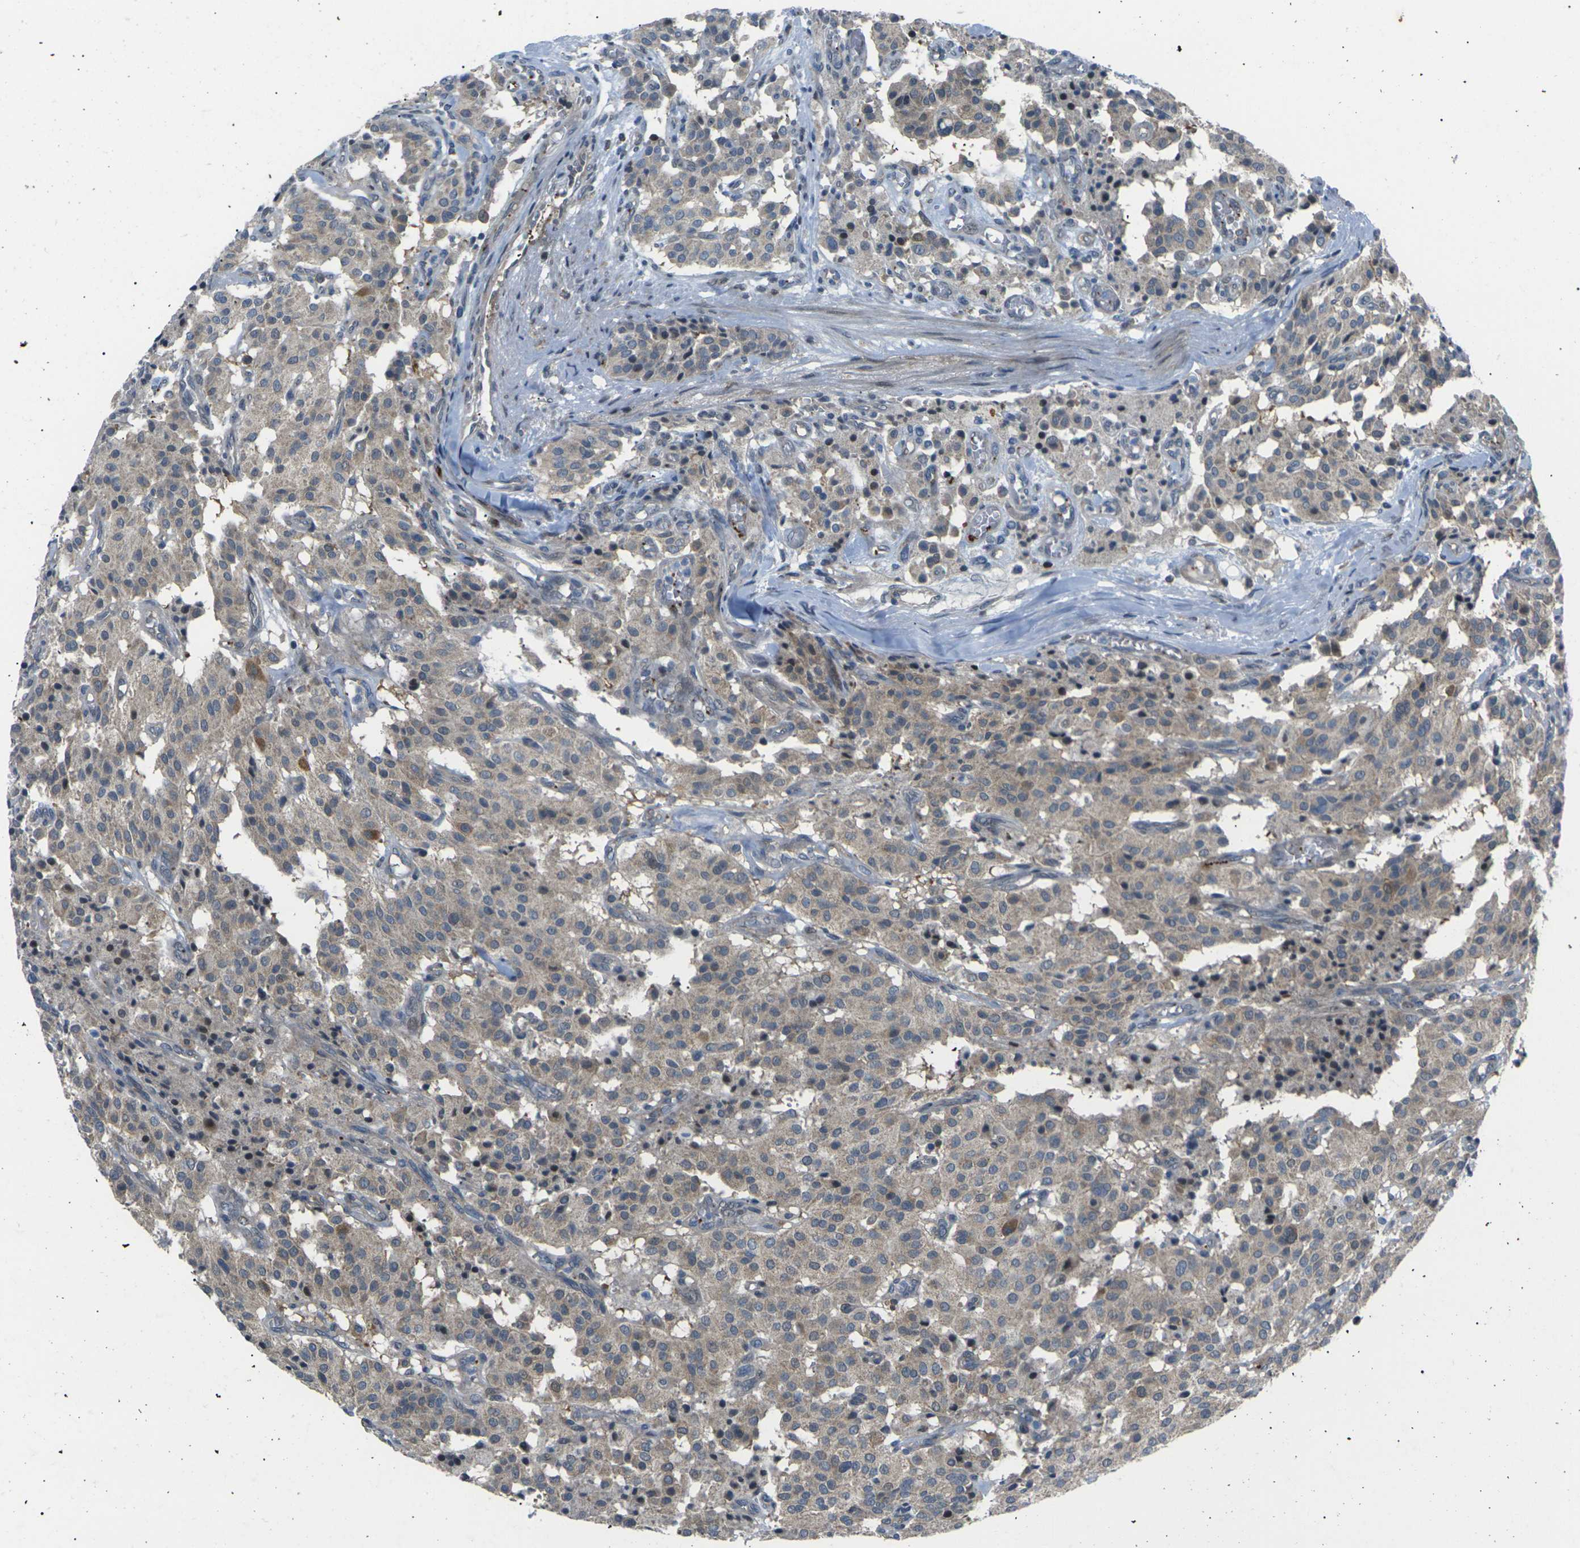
{"staining": {"intensity": "weak", "quantity": ">75%", "location": "cytoplasmic/membranous"}, "tissue": "carcinoid", "cell_type": "Tumor cells", "image_type": "cancer", "snomed": [{"axis": "morphology", "description": "Carcinoid, malignant, NOS"}, {"axis": "topography", "description": "Lung"}], "caption": "Immunohistochemistry of human carcinoid displays low levels of weak cytoplasmic/membranous expression in approximately >75% of tumor cells. (brown staining indicates protein expression, while blue staining denotes nuclei).", "gene": "RPS6KA3", "patient": {"sex": "male", "age": 30}}